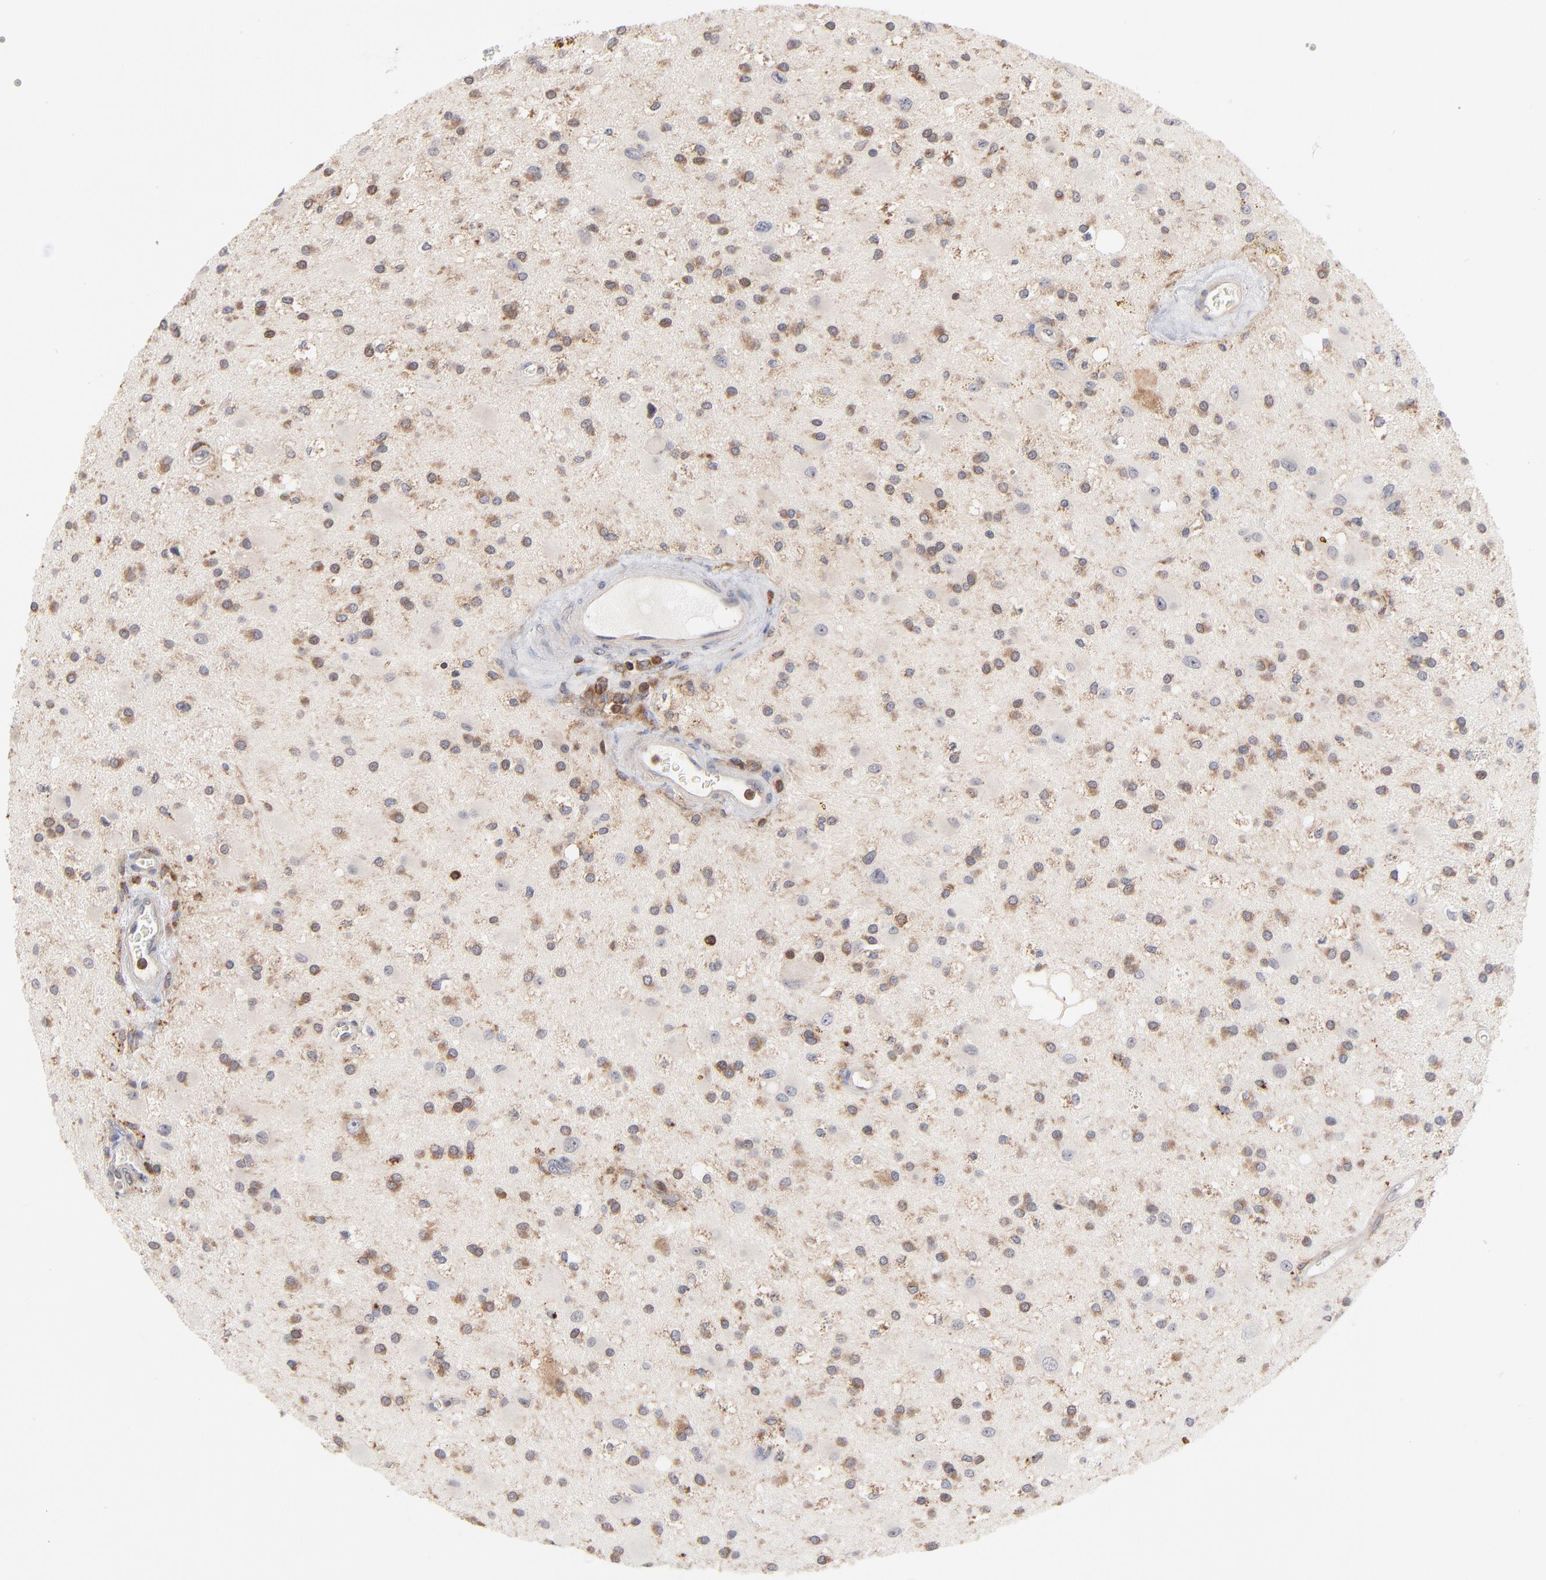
{"staining": {"intensity": "weak", "quantity": "<25%", "location": "cytoplasmic/membranous"}, "tissue": "glioma", "cell_type": "Tumor cells", "image_type": "cancer", "snomed": [{"axis": "morphology", "description": "Glioma, malignant, Low grade"}, {"axis": "topography", "description": "Brain"}], "caption": "Tumor cells are negative for brown protein staining in glioma.", "gene": "WIPF1", "patient": {"sex": "male", "age": 58}}